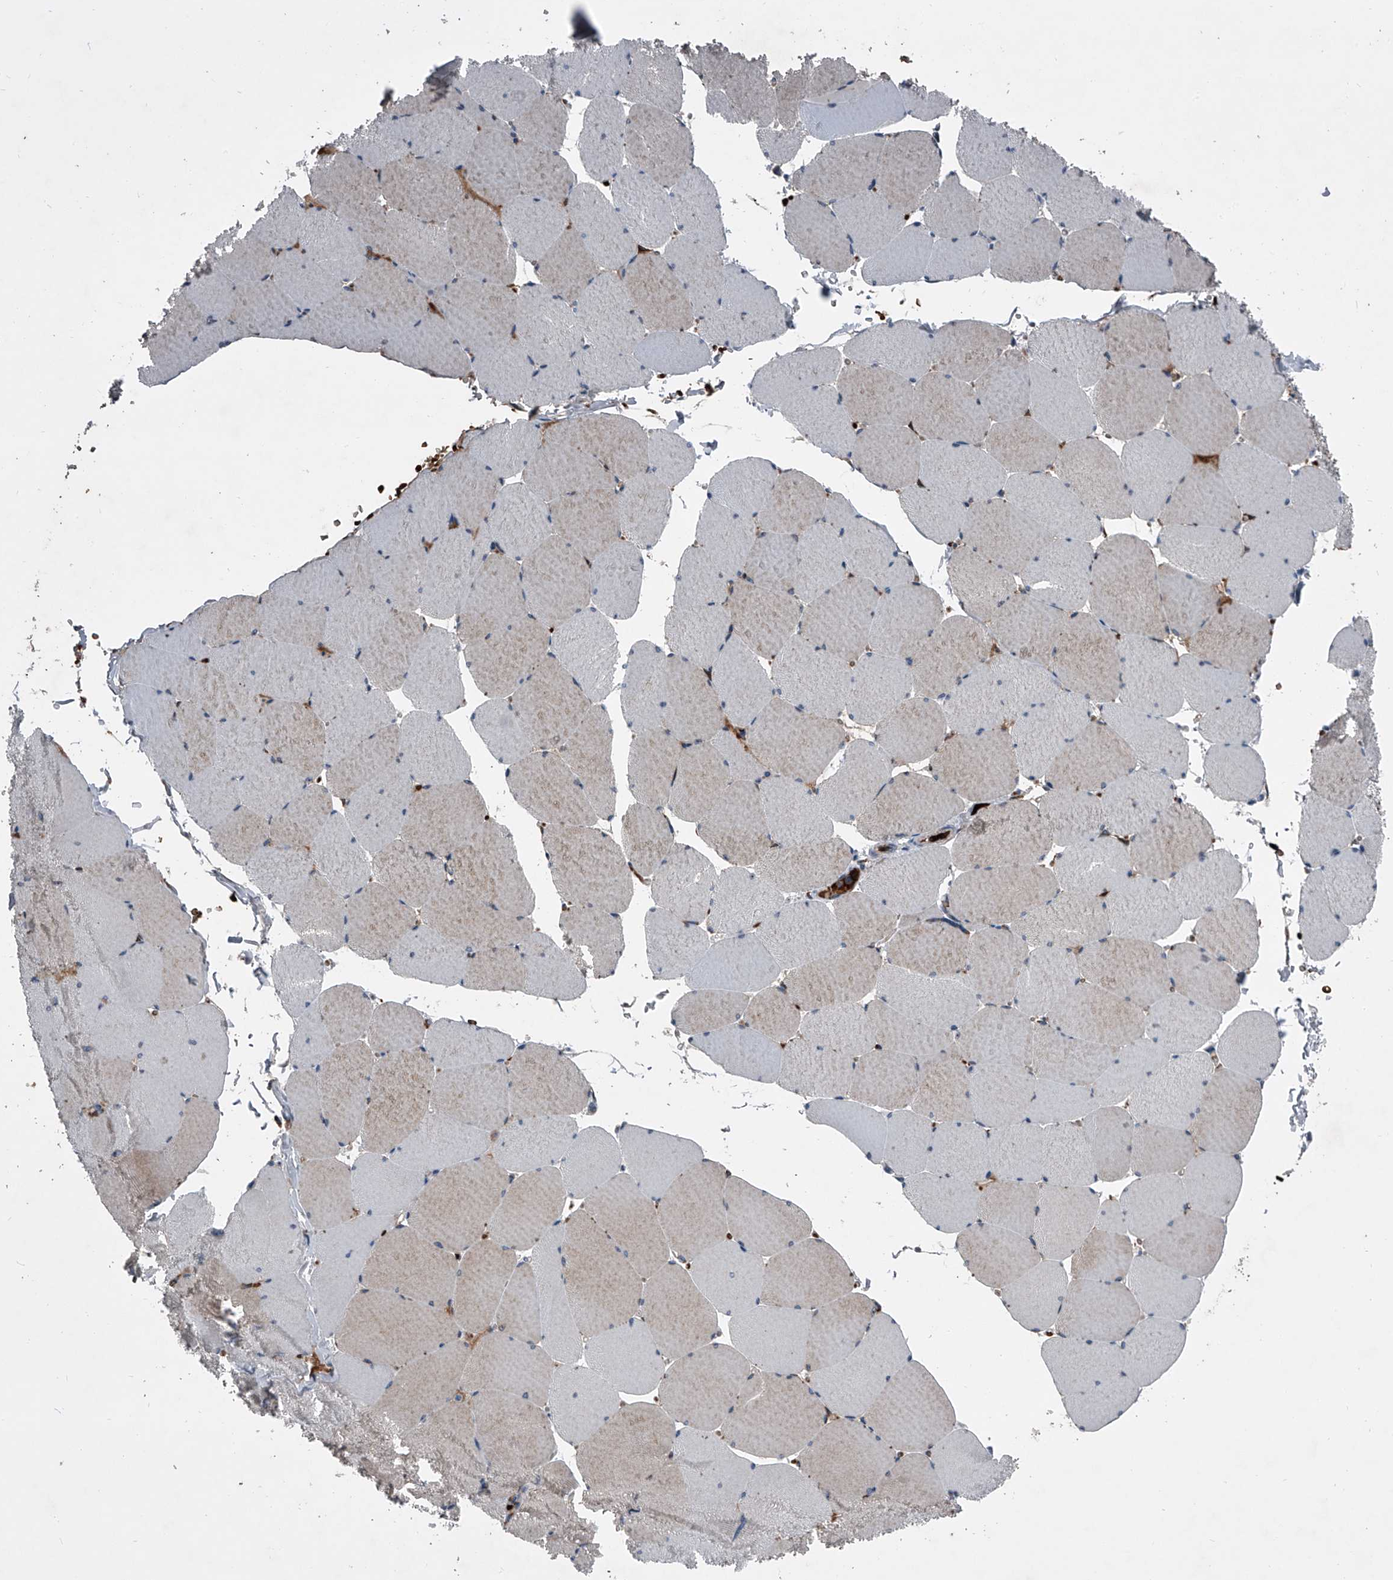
{"staining": {"intensity": "moderate", "quantity": "25%-75%", "location": "cytoplasmic/membranous"}, "tissue": "skeletal muscle", "cell_type": "Myocytes", "image_type": "normal", "snomed": [{"axis": "morphology", "description": "Normal tissue, NOS"}, {"axis": "topography", "description": "Skeletal muscle"}, {"axis": "topography", "description": "Head-Neck"}], "caption": "Skeletal muscle stained with DAB IHC shows medium levels of moderate cytoplasmic/membranous expression in about 25%-75% of myocytes. Ihc stains the protein in brown and the nuclei are stained blue.", "gene": "CEP85L", "patient": {"sex": "male", "age": 66}}